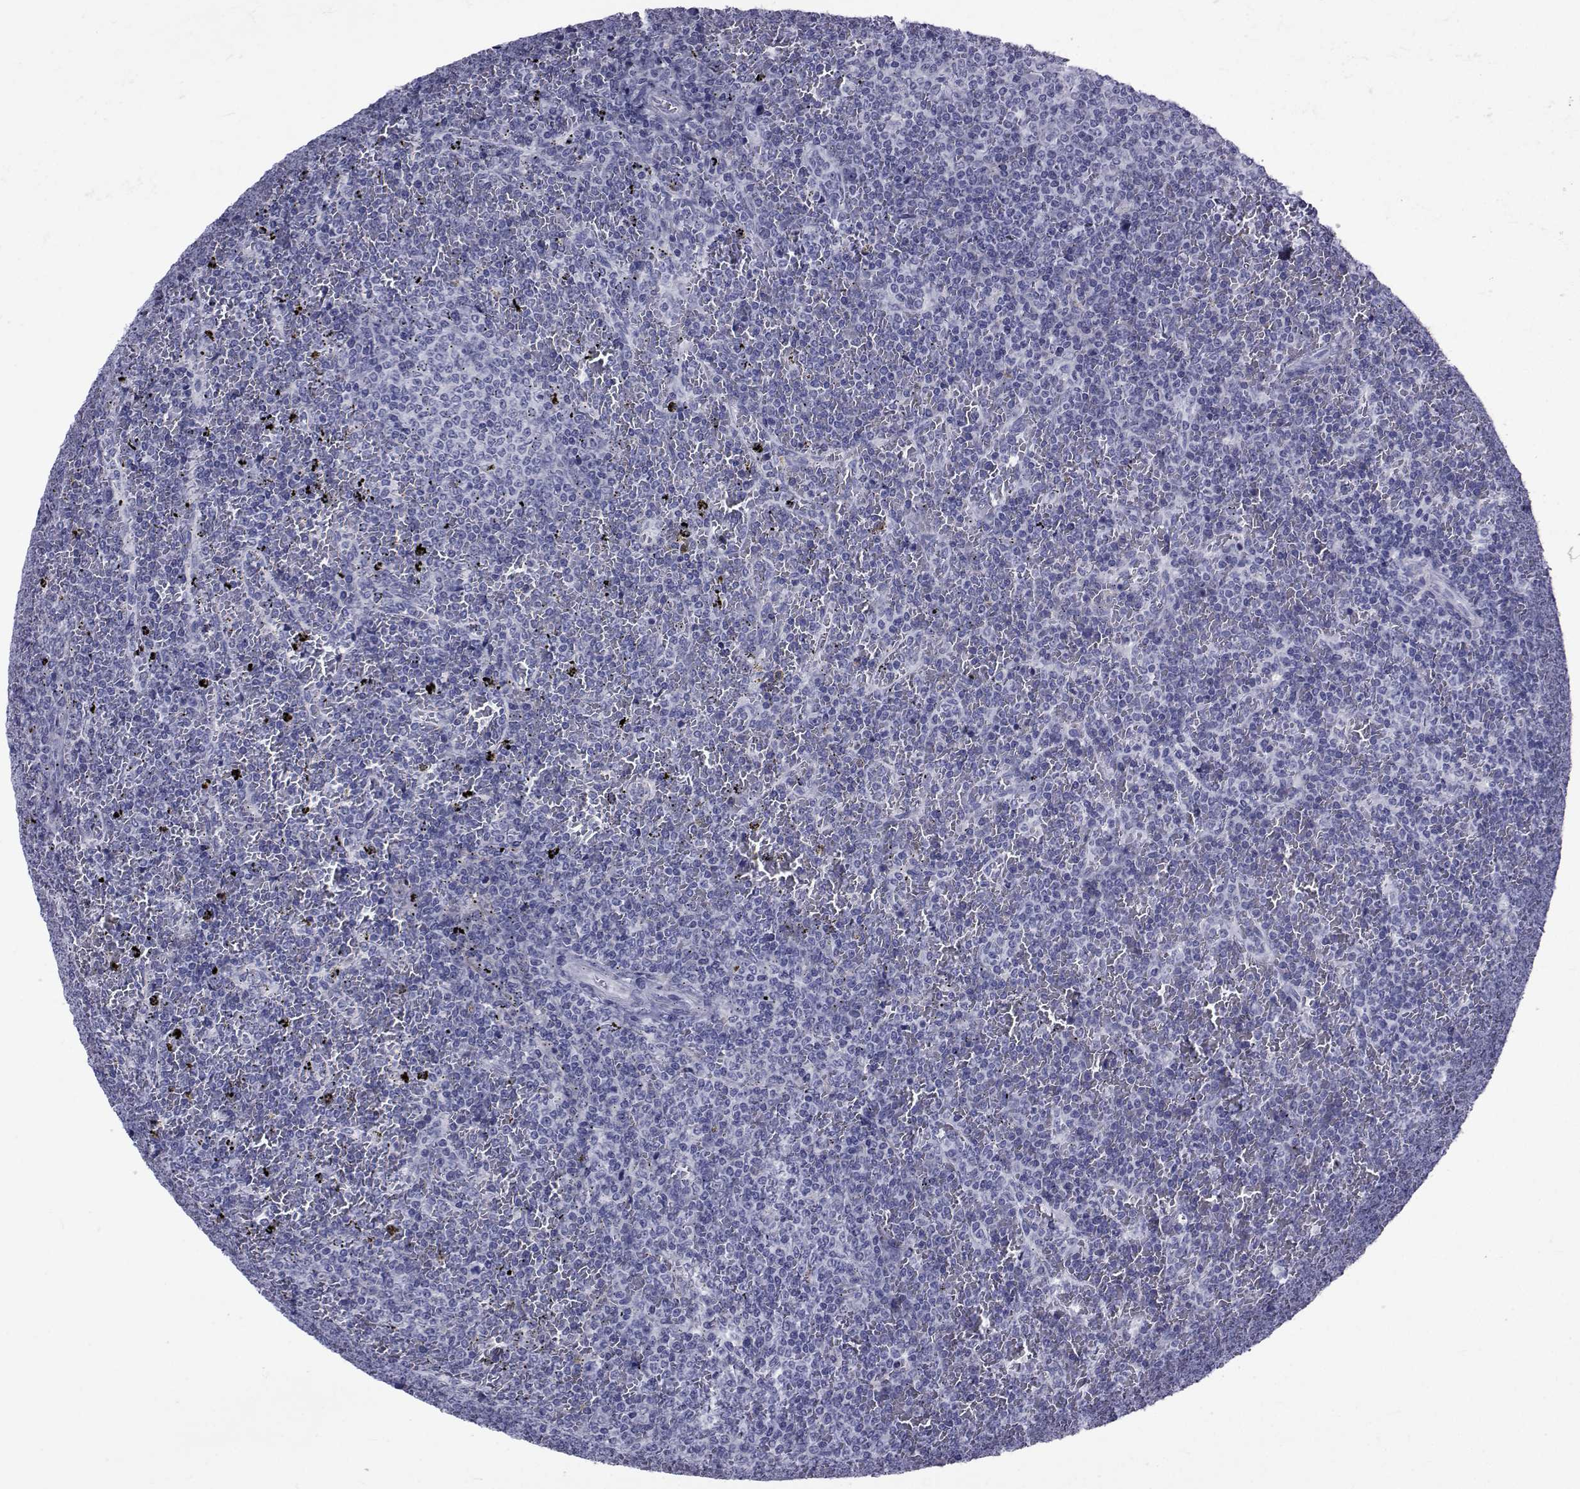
{"staining": {"intensity": "negative", "quantity": "none", "location": "none"}, "tissue": "lymphoma", "cell_type": "Tumor cells", "image_type": "cancer", "snomed": [{"axis": "morphology", "description": "Malignant lymphoma, non-Hodgkin's type, Low grade"}, {"axis": "topography", "description": "Spleen"}], "caption": "This is a micrograph of IHC staining of malignant lymphoma, non-Hodgkin's type (low-grade), which shows no expression in tumor cells. The staining was performed using DAB to visualize the protein expression in brown, while the nuclei were stained in blue with hematoxylin (Magnification: 20x).", "gene": "GKAP1", "patient": {"sex": "female", "age": 77}}